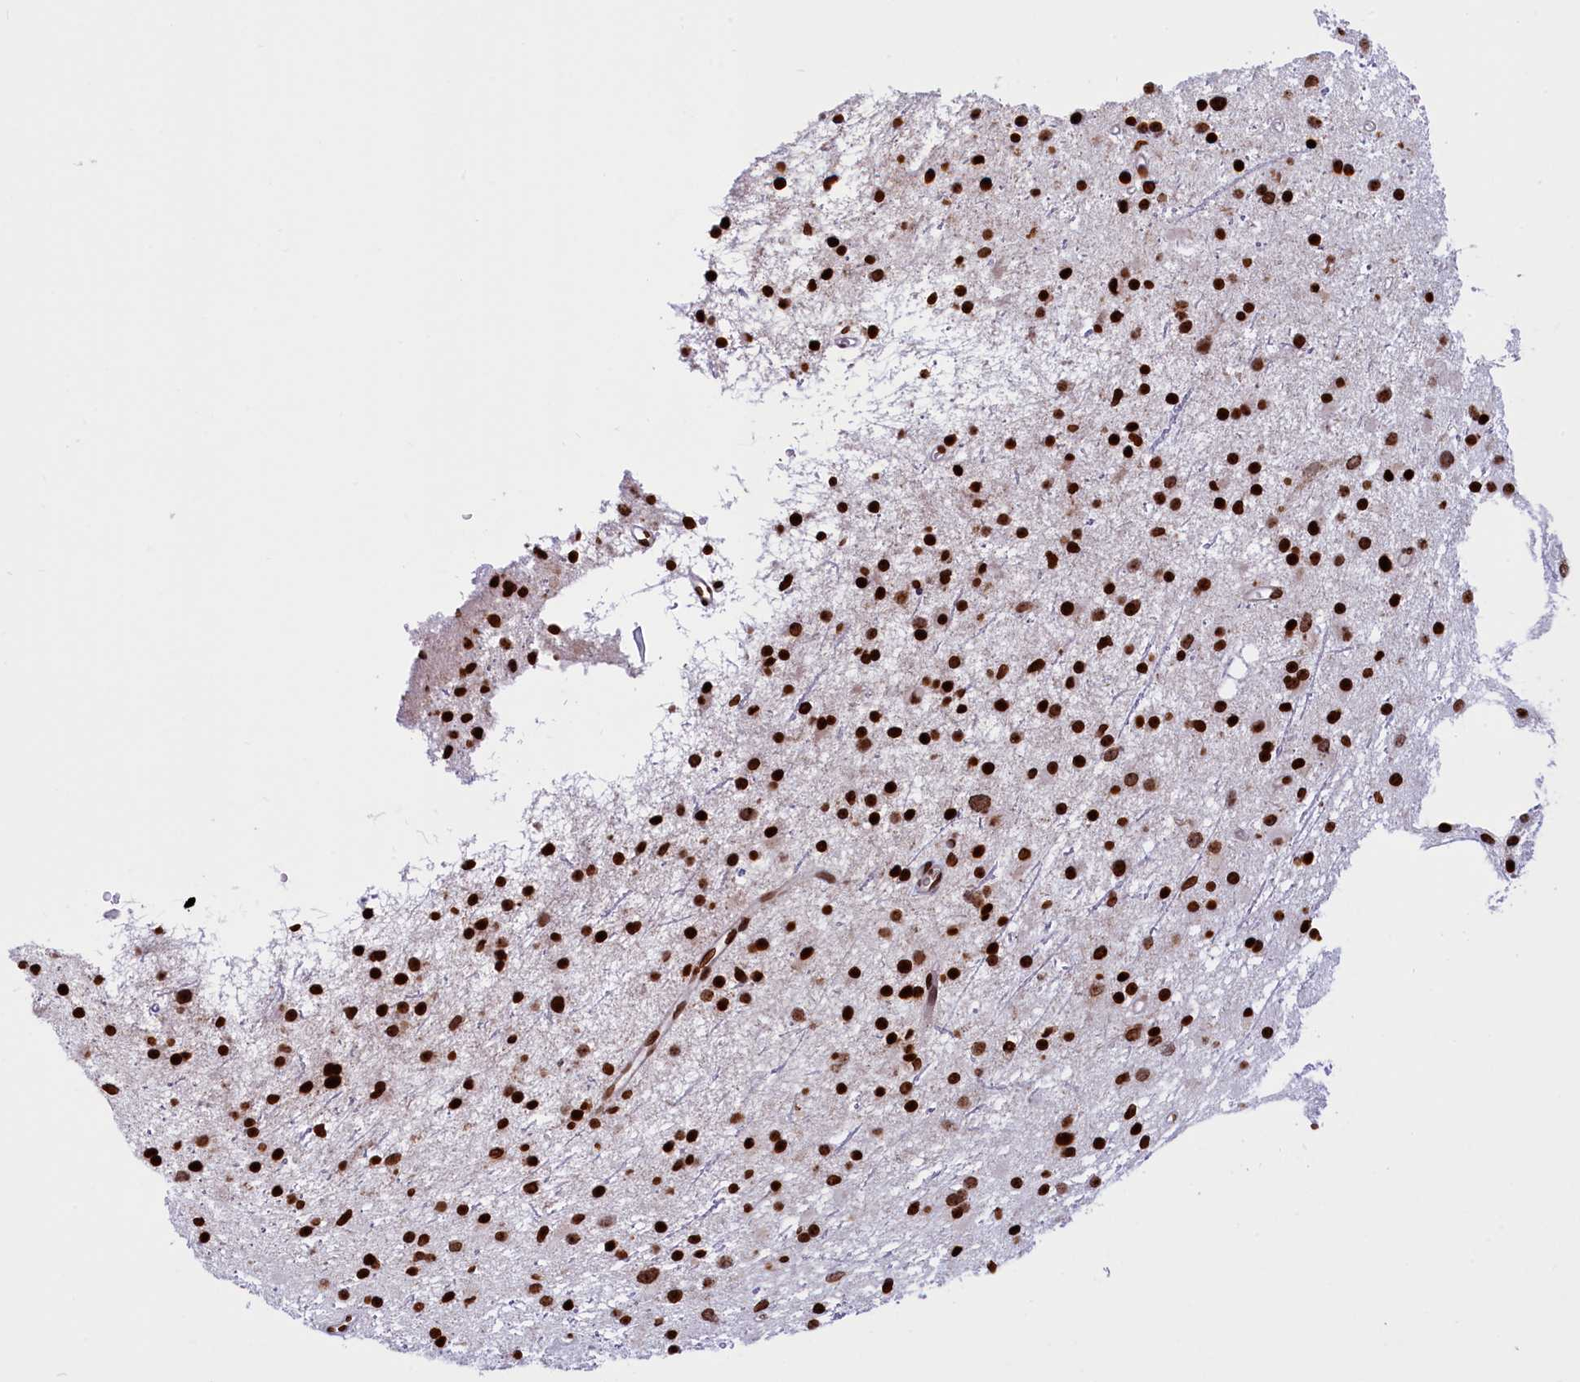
{"staining": {"intensity": "strong", "quantity": ">75%", "location": "nuclear"}, "tissue": "glioma", "cell_type": "Tumor cells", "image_type": "cancer", "snomed": [{"axis": "morphology", "description": "Glioma, malignant, Low grade"}, {"axis": "topography", "description": "Cerebral cortex"}], "caption": "A high amount of strong nuclear expression is seen in approximately >75% of tumor cells in glioma tissue.", "gene": "TIMM29", "patient": {"sex": "female", "age": 39}}